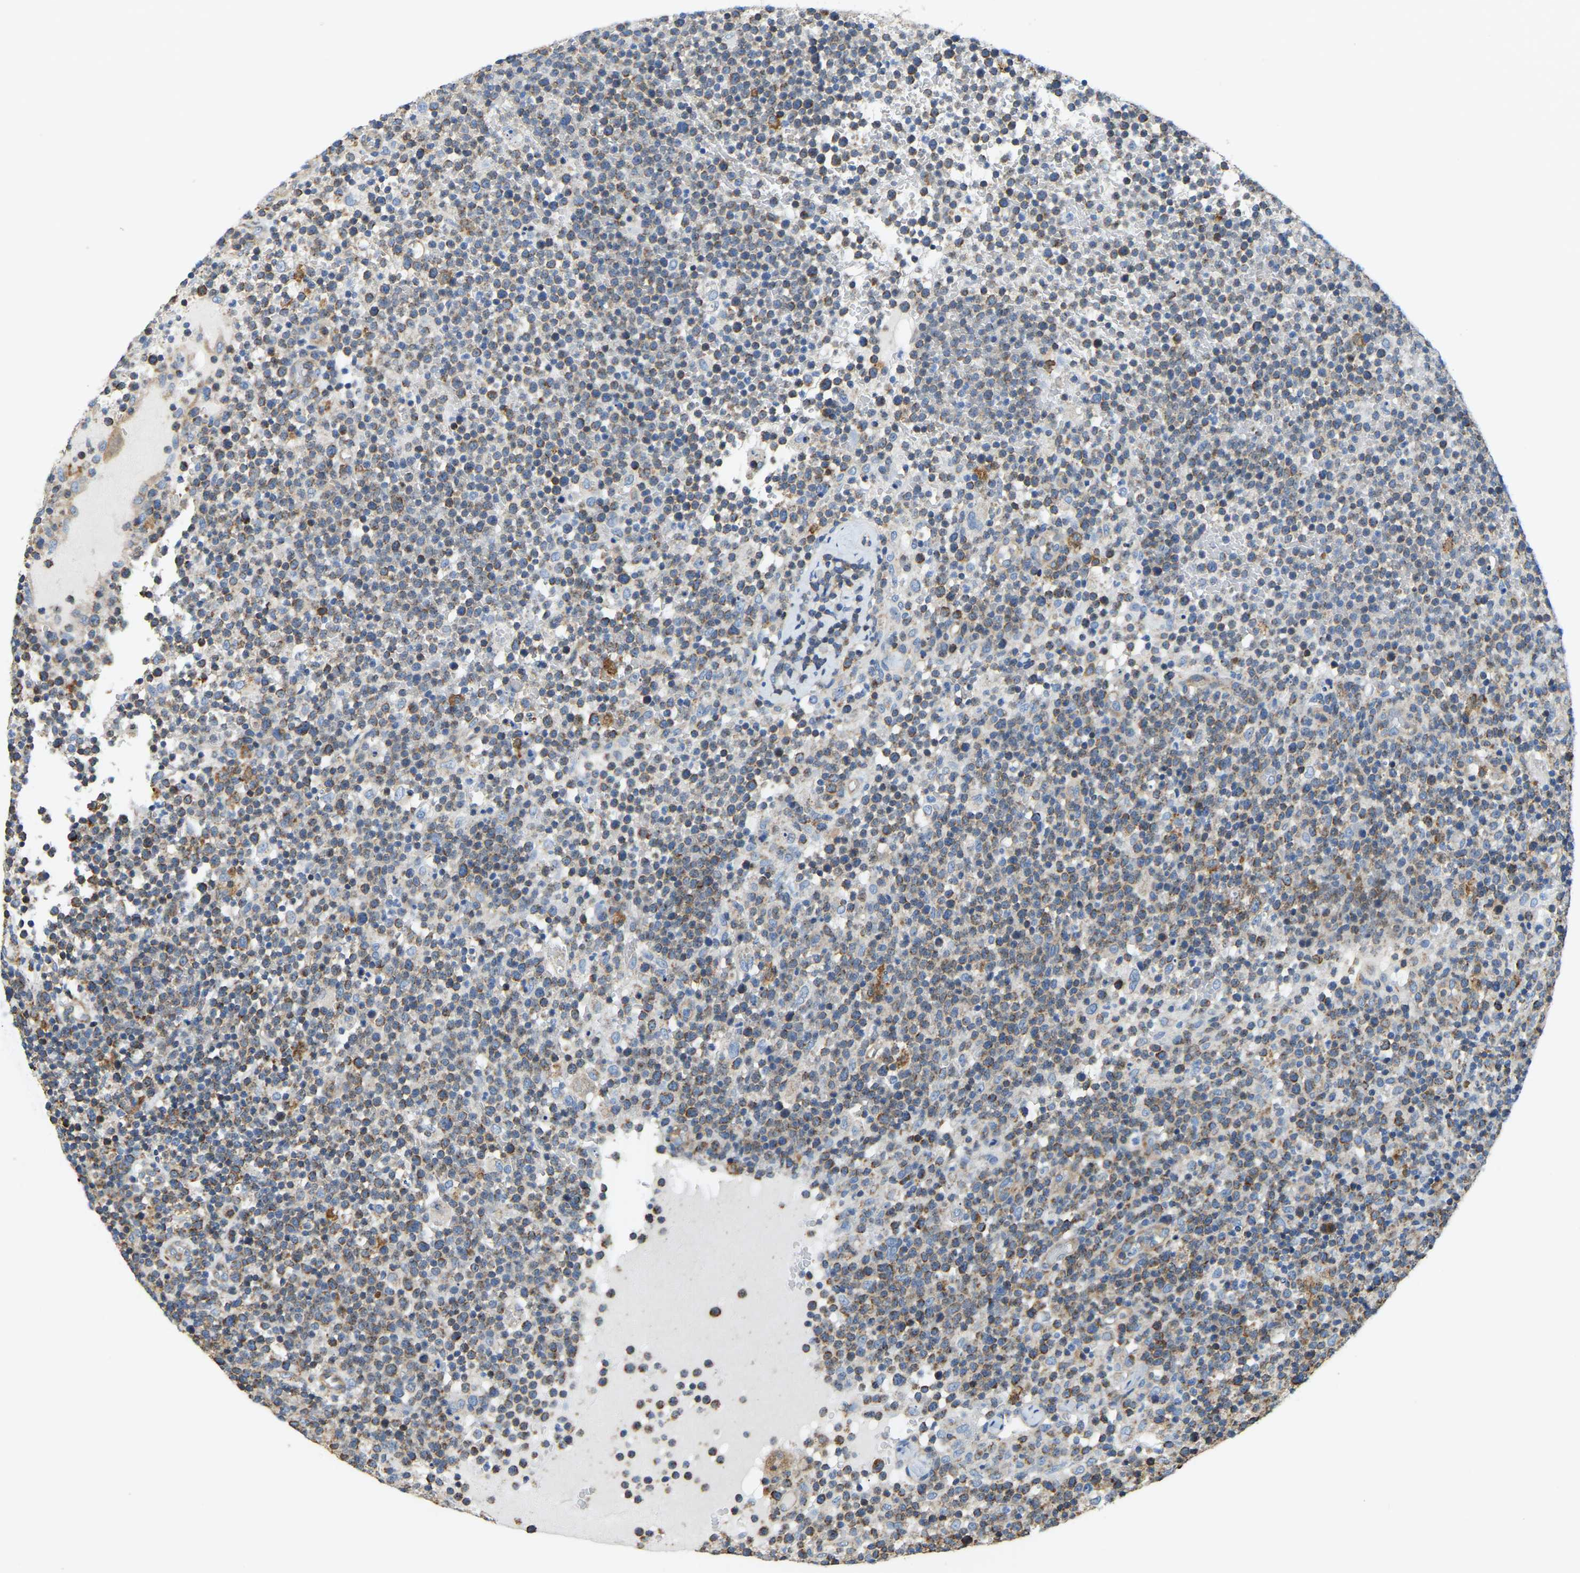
{"staining": {"intensity": "moderate", "quantity": ">75%", "location": "cytoplasmic/membranous"}, "tissue": "lymphoma", "cell_type": "Tumor cells", "image_type": "cancer", "snomed": [{"axis": "morphology", "description": "Malignant lymphoma, non-Hodgkin's type, High grade"}, {"axis": "topography", "description": "Lymph node"}], "caption": "High-grade malignant lymphoma, non-Hodgkin's type tissue reveals moderate cytoplasmic/membranous expression in approximately >75% of tumor cells (DAB (3,3'-diaminobenzidine) IHC with brightfield microscopy, high magnification).", "gene": "AHNAK", "patient": {"sex": "male", "age": 61}}